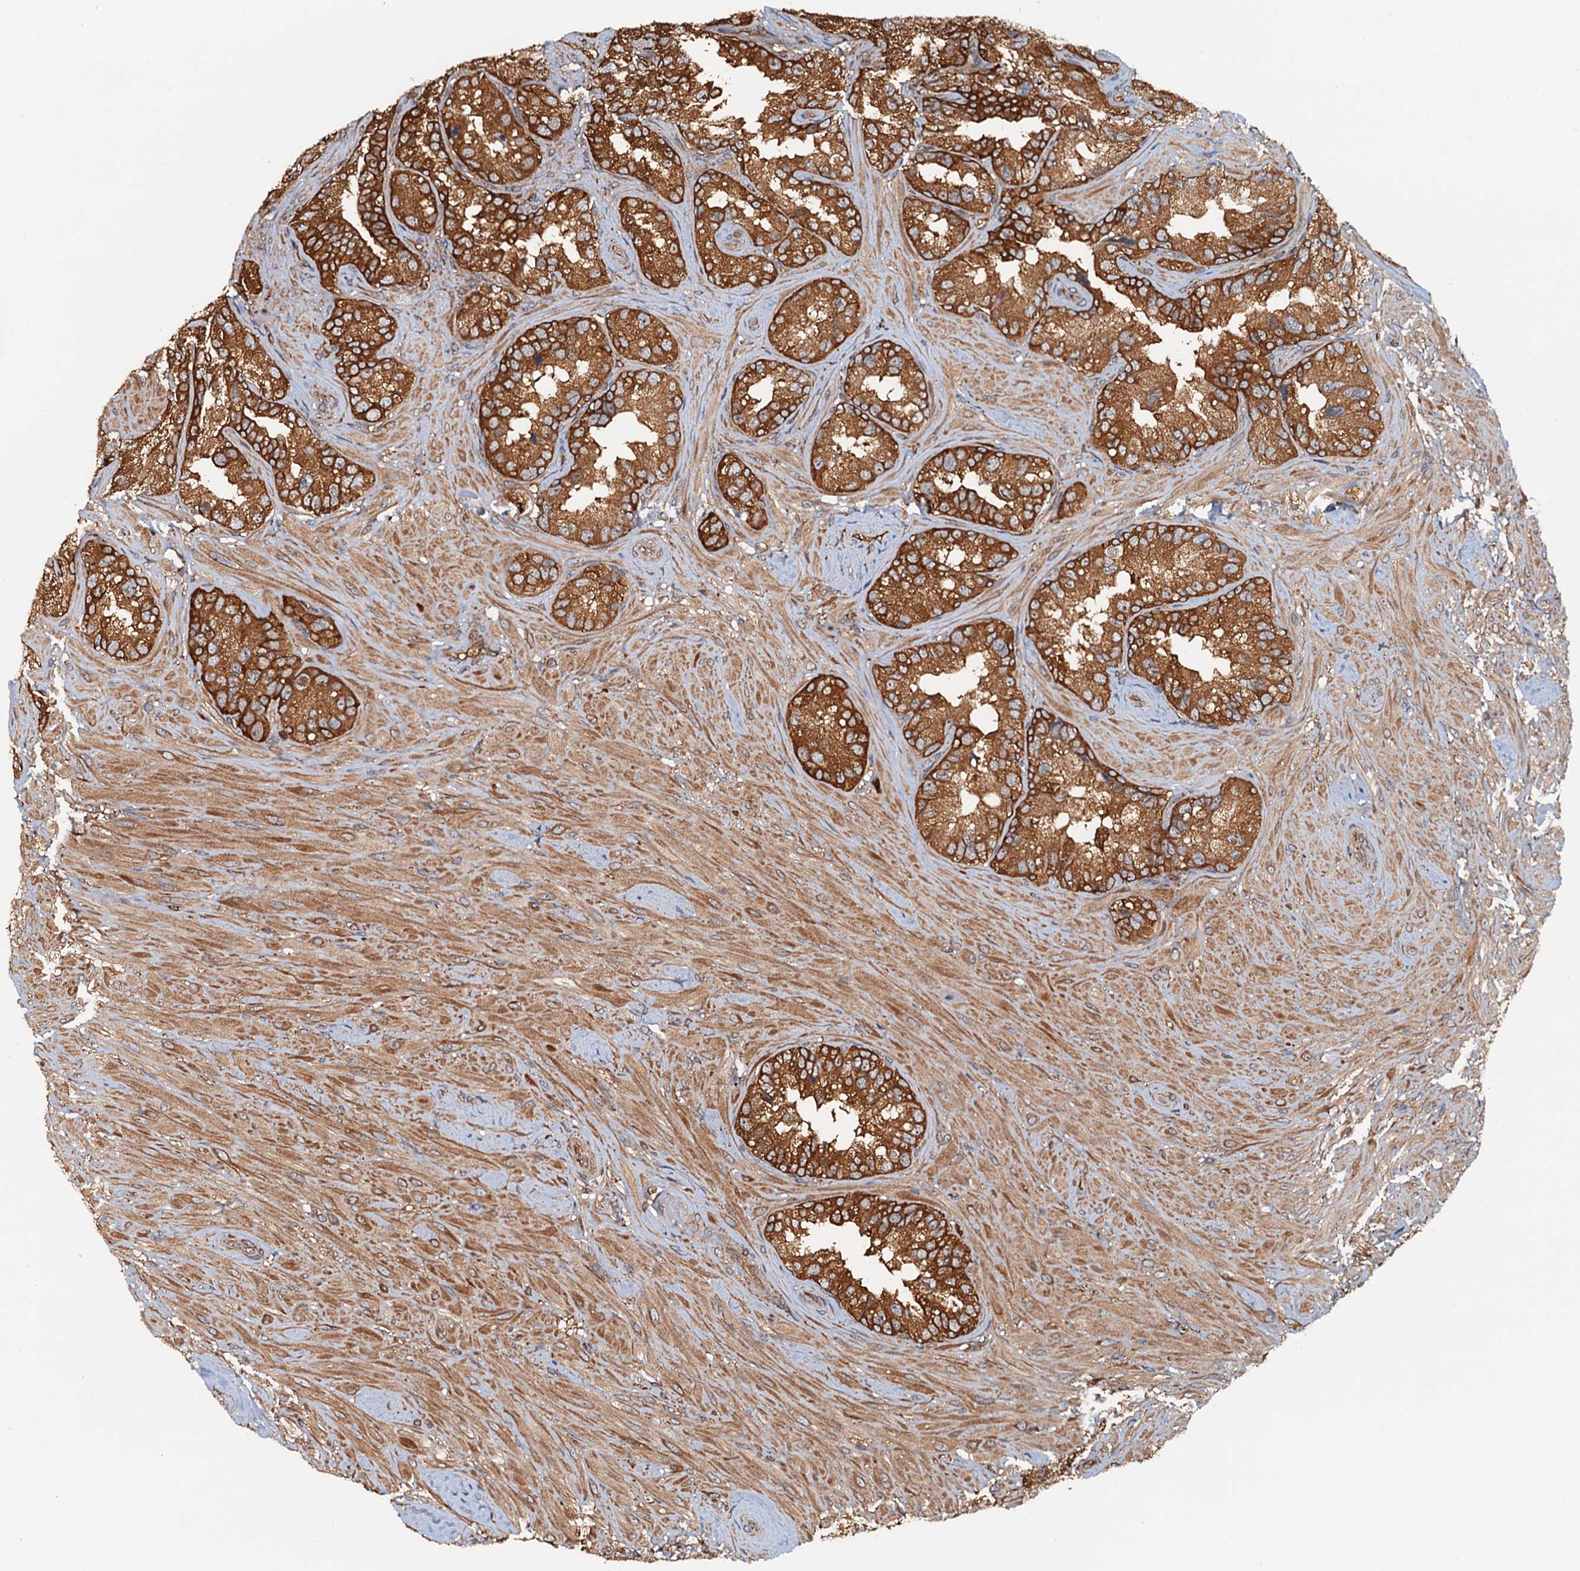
{"staining": {"intensity": "strong", "quantity": ">75%", "location": "cytoplasmic/membranous"}, "tissue": "seminal vesicle", "cell_type": "Glandular cells", "image_type": "normal", "snomed": [{"axis": "morphology", "description": "Normal tissue, NOS"}, {"axis": "topography", "description": "Seminal veicle"}, {"axis": "topography", "description": "Peripheral nerve tissue"}], "caption": "Seminal vesicle stained with DAB (3,3'-diaminobenzidine) immunohistochemistry reveals high levels of strong cytoplasmic/membranous expression in about >75% of glandular cells.", "gene": "USP6NL", "patient": {"sex": "male", "age": 67}}